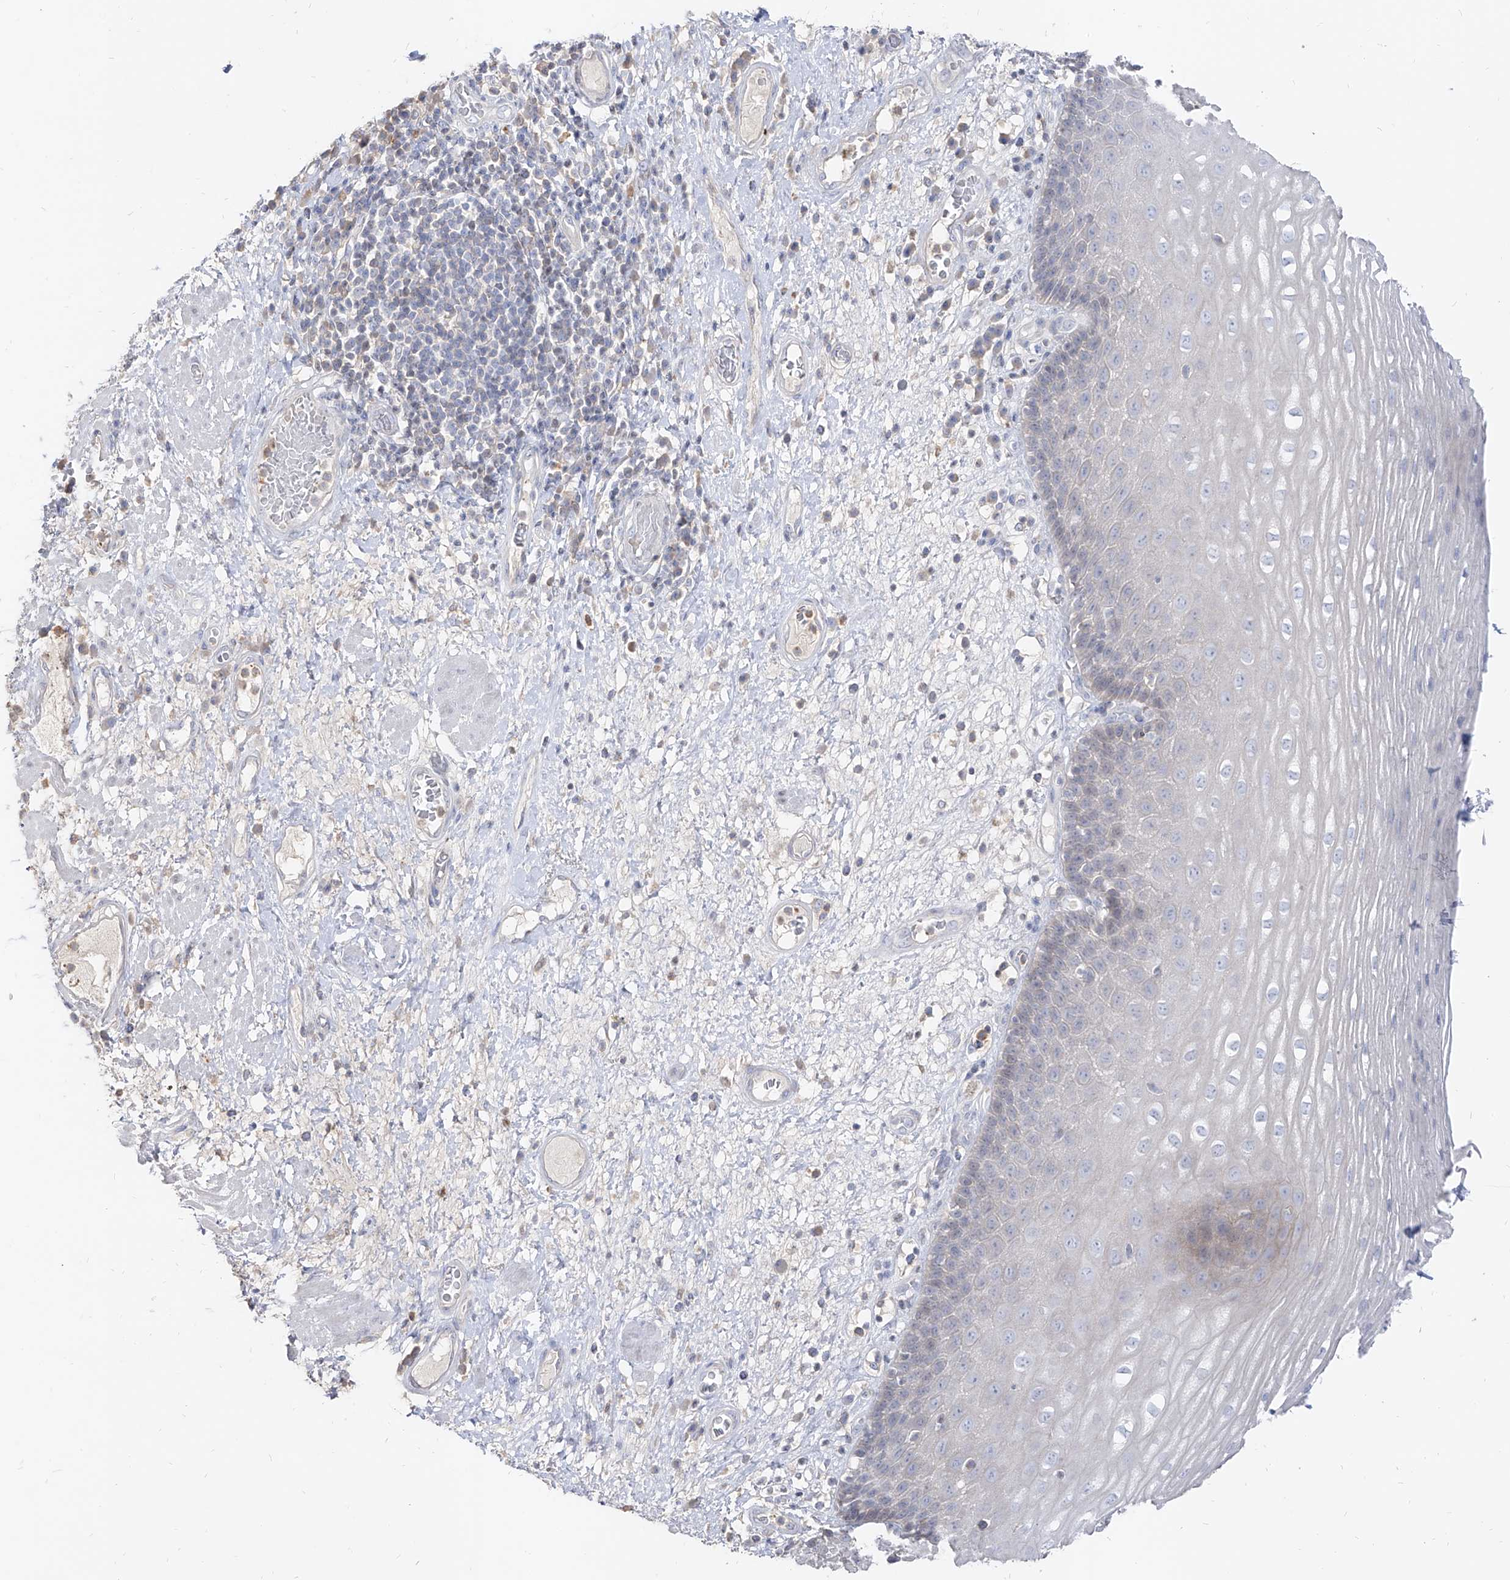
{"staining": {"intensity": "negative", "quantity": "none", "location": "none"}, "tissue": "esophagus", "cell_type": "Squamous epithelial cells", "image_type": "normal", "snomed": [{"axis": "morphology", "description": "Normal tissue, NOS"}, {"axis": "morphology", "description": "Adenocarcinoma, NOS"}, {"axis": "topography", "description": "Esophagus"}], "caption": "IHC of unremarkable human esophagus demonstrates no staining in squamous epithelial cells. (Stains: DAB immunohistochemistry with hematoxylin counter stain, Microscopy: brightfield microscopy at high magnification).", "gene": "RBFOX3", "patient": {"sex": "male", "age": 62}}